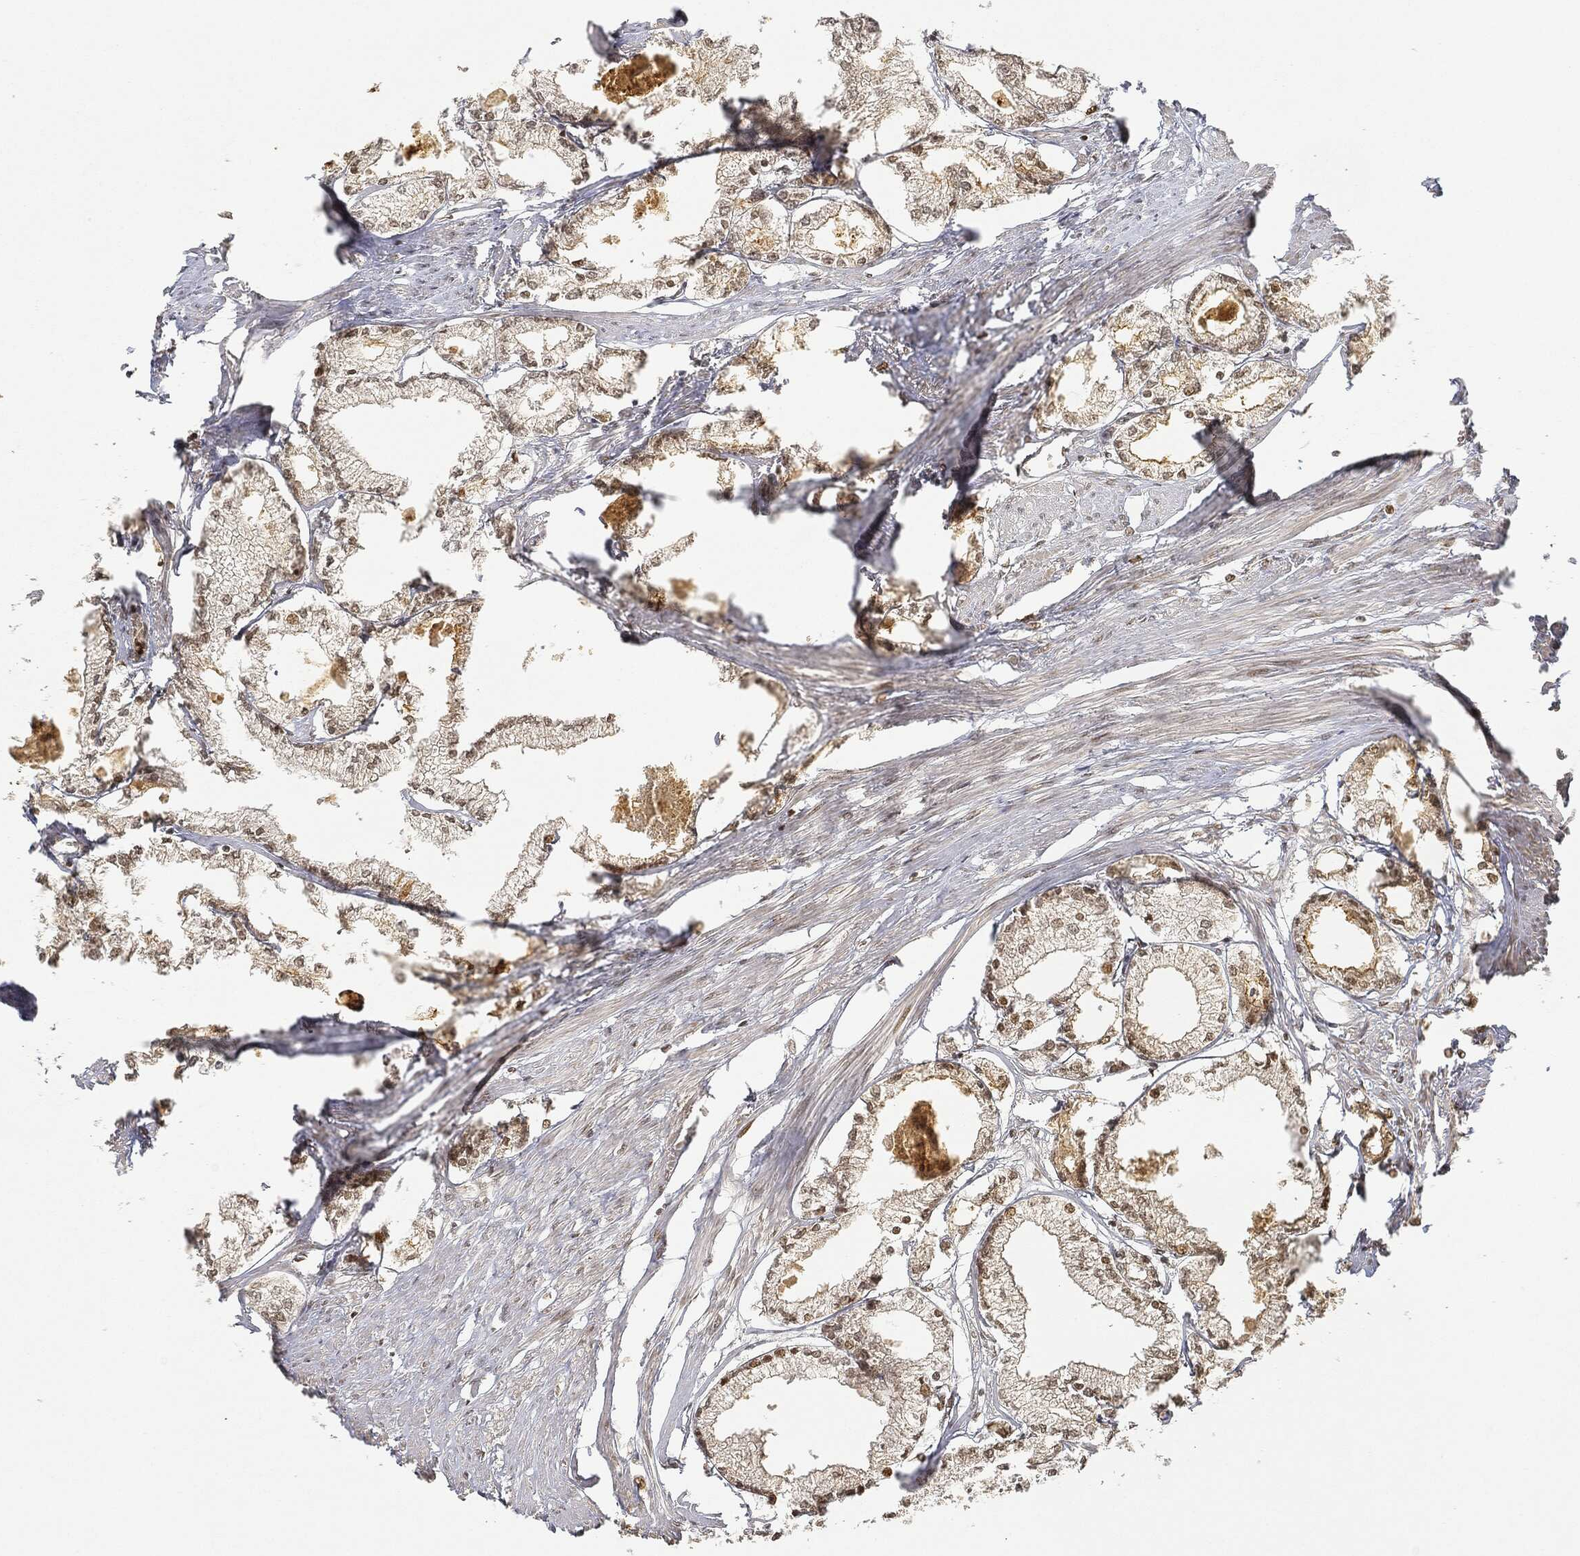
{"staining": {"intensity": "moderate", "quantity": "<25%", "location": "nuclear"}, "tissue": "prostate cancer", "cell_type": "Tumor cells", "image_type": "cancer", "snomed": [{"axis": "morphology", "description": "Adenocarcinoma, NOS"}, {"axis": "topography", "description": "Prostate"}], "caption": "Prostate cancer stained with a brown dye displays moderate nuclear positive staining in about <25% of tumor cells.", "gene": "CIB1", "patient": {"sex": "male", "age": 56}}